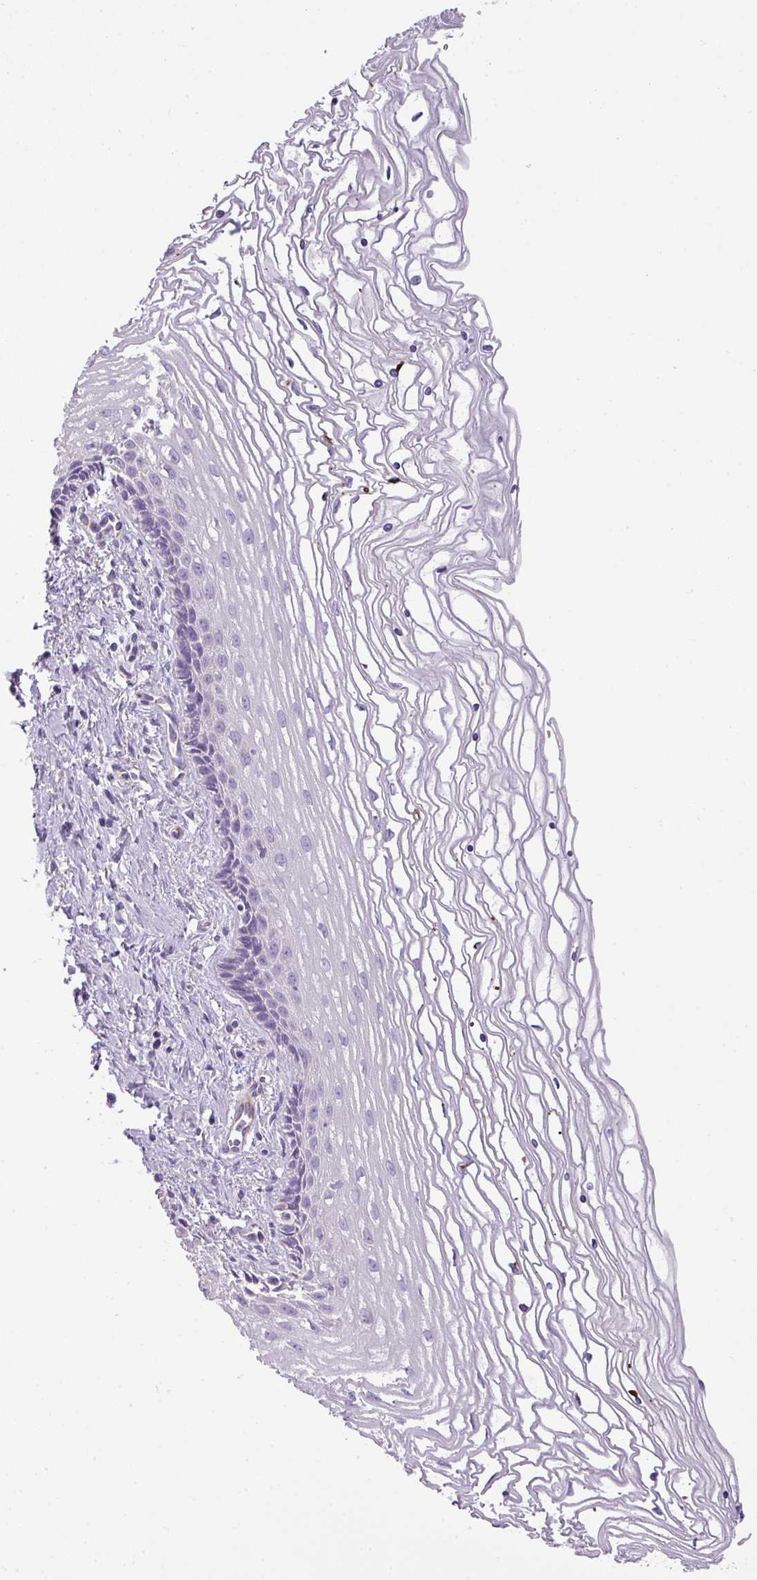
{"staining": {"intensity": "negative", "quantity": "none", "location": "none"}, "tissue": "cervix", "cell_type": "Glandular cells", "image_type": "normal", "snomed": [{"axis": "morphology", "description": "Normal tissue, NOS"}, {"axis": "topography", "description": "Cervix"}], "caption": "Immunohistochemistry image of benign human cervix stained for a protein (brown), which displays no staining in glandular cells. (Stains: DAB (3,3'-diaminobenzidine) immunohistochemistry (IHC) with hematoxylin counter stain, Microscopy: brightfield microscopy at high magnification).", "gene": "ENSG00000273748", "patient": {"sex": "female", "age": 47}}